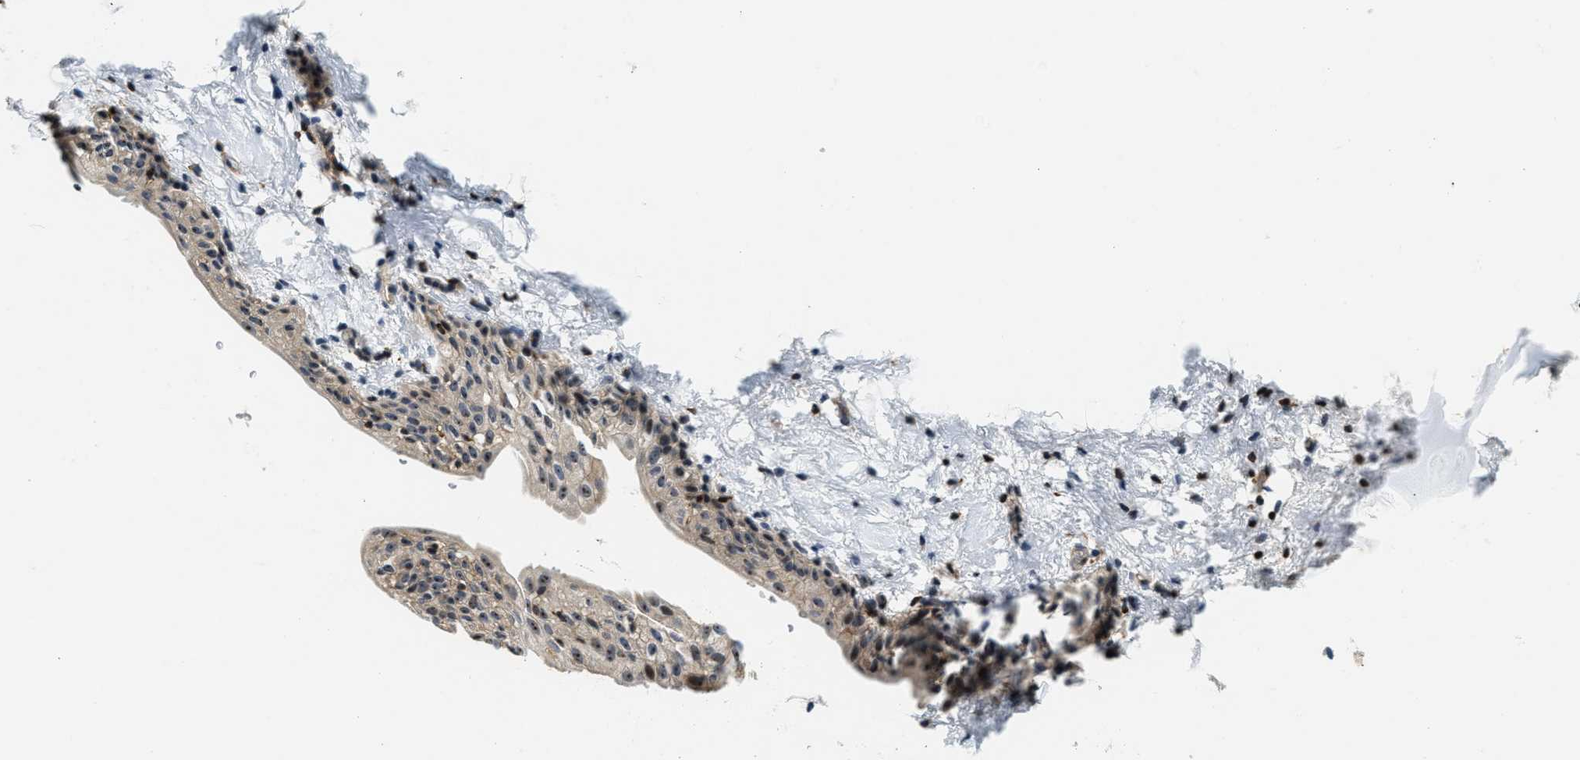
{"staining": {"intensity": "moderate", "quantity": ">75%", "location": "cytoplasmic/membranous"}, "tissue": "smooth muscle", "cell_type": "Smooth muscle cells", "image_type": "normal", "snomed": [{"axis": "morphology", "description": "Normal tissue, NOS"}, {"axis": "topography", "description": "Smooth muscle"}], "caption": "The histopathology image exhibits immunohistochemical staining of normal smooth muscle. There is moderate cytoplasmic/membranous positivity is seen in approximately >75% of smooth muscle cells. The protein of interest is shown in brown color, while the nuclei are stained blue.", "gene": "SAMD9", "patient": {"sex": "male", "age": 16}}